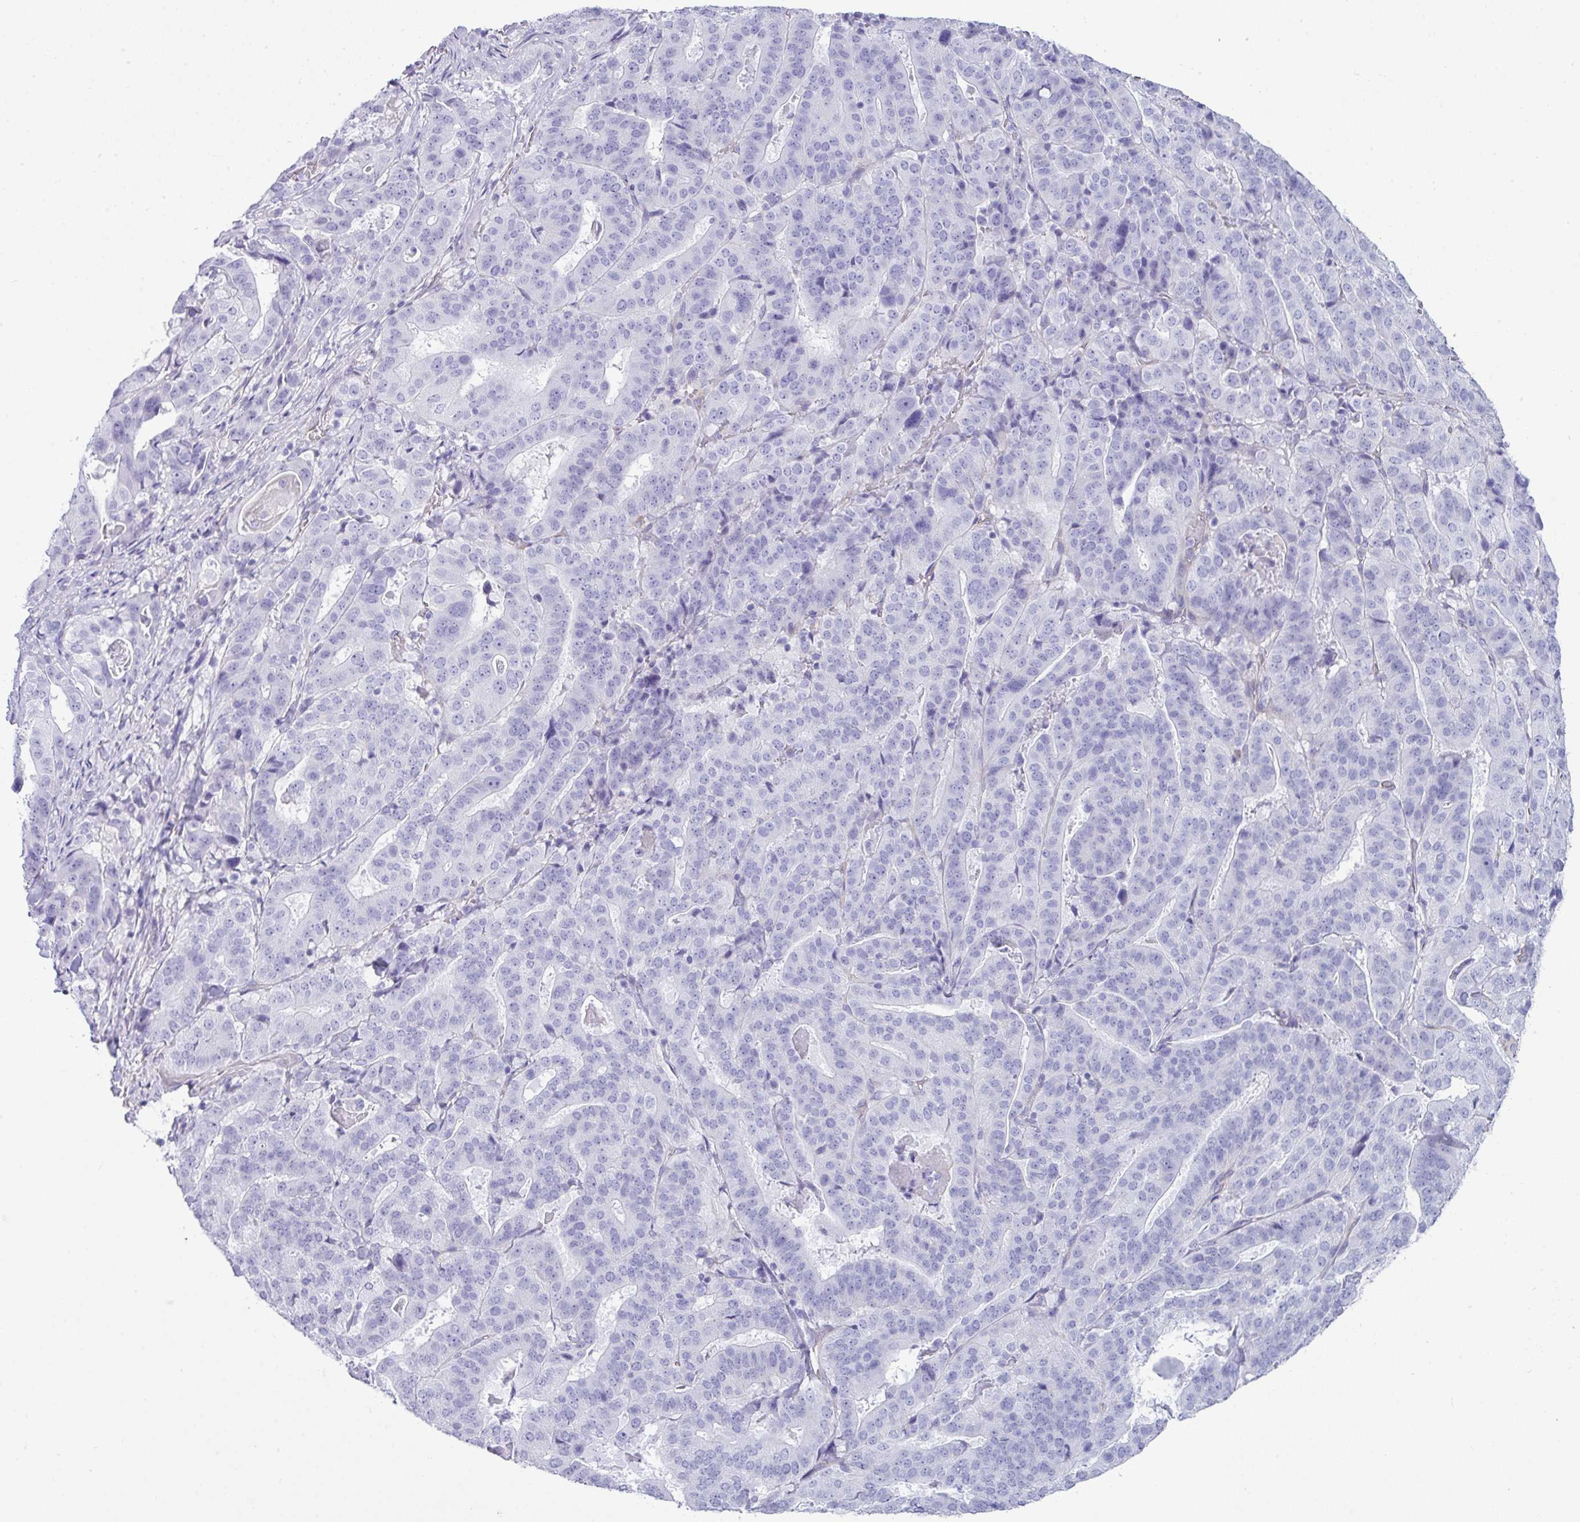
{"staining": {"intensity": "negative", "quantity": "none", "location": "none"}, "tissue": "stomach cancer", "cell_type": "Tumor cells", "image_type": "cancer", "snomed": [{"axis": "morphology", "description": "Adenocarcinoma, NOS"}, {"axis": "topography", "description": "Stomach"}], "caption": "The micrograph exhibits no significant expression in tumor cells of stomach cancer. (IHC, brightfield microscopy, high magnification).", "gene": "ABCC5", "patient": {"sex": "male", "age": 48}}